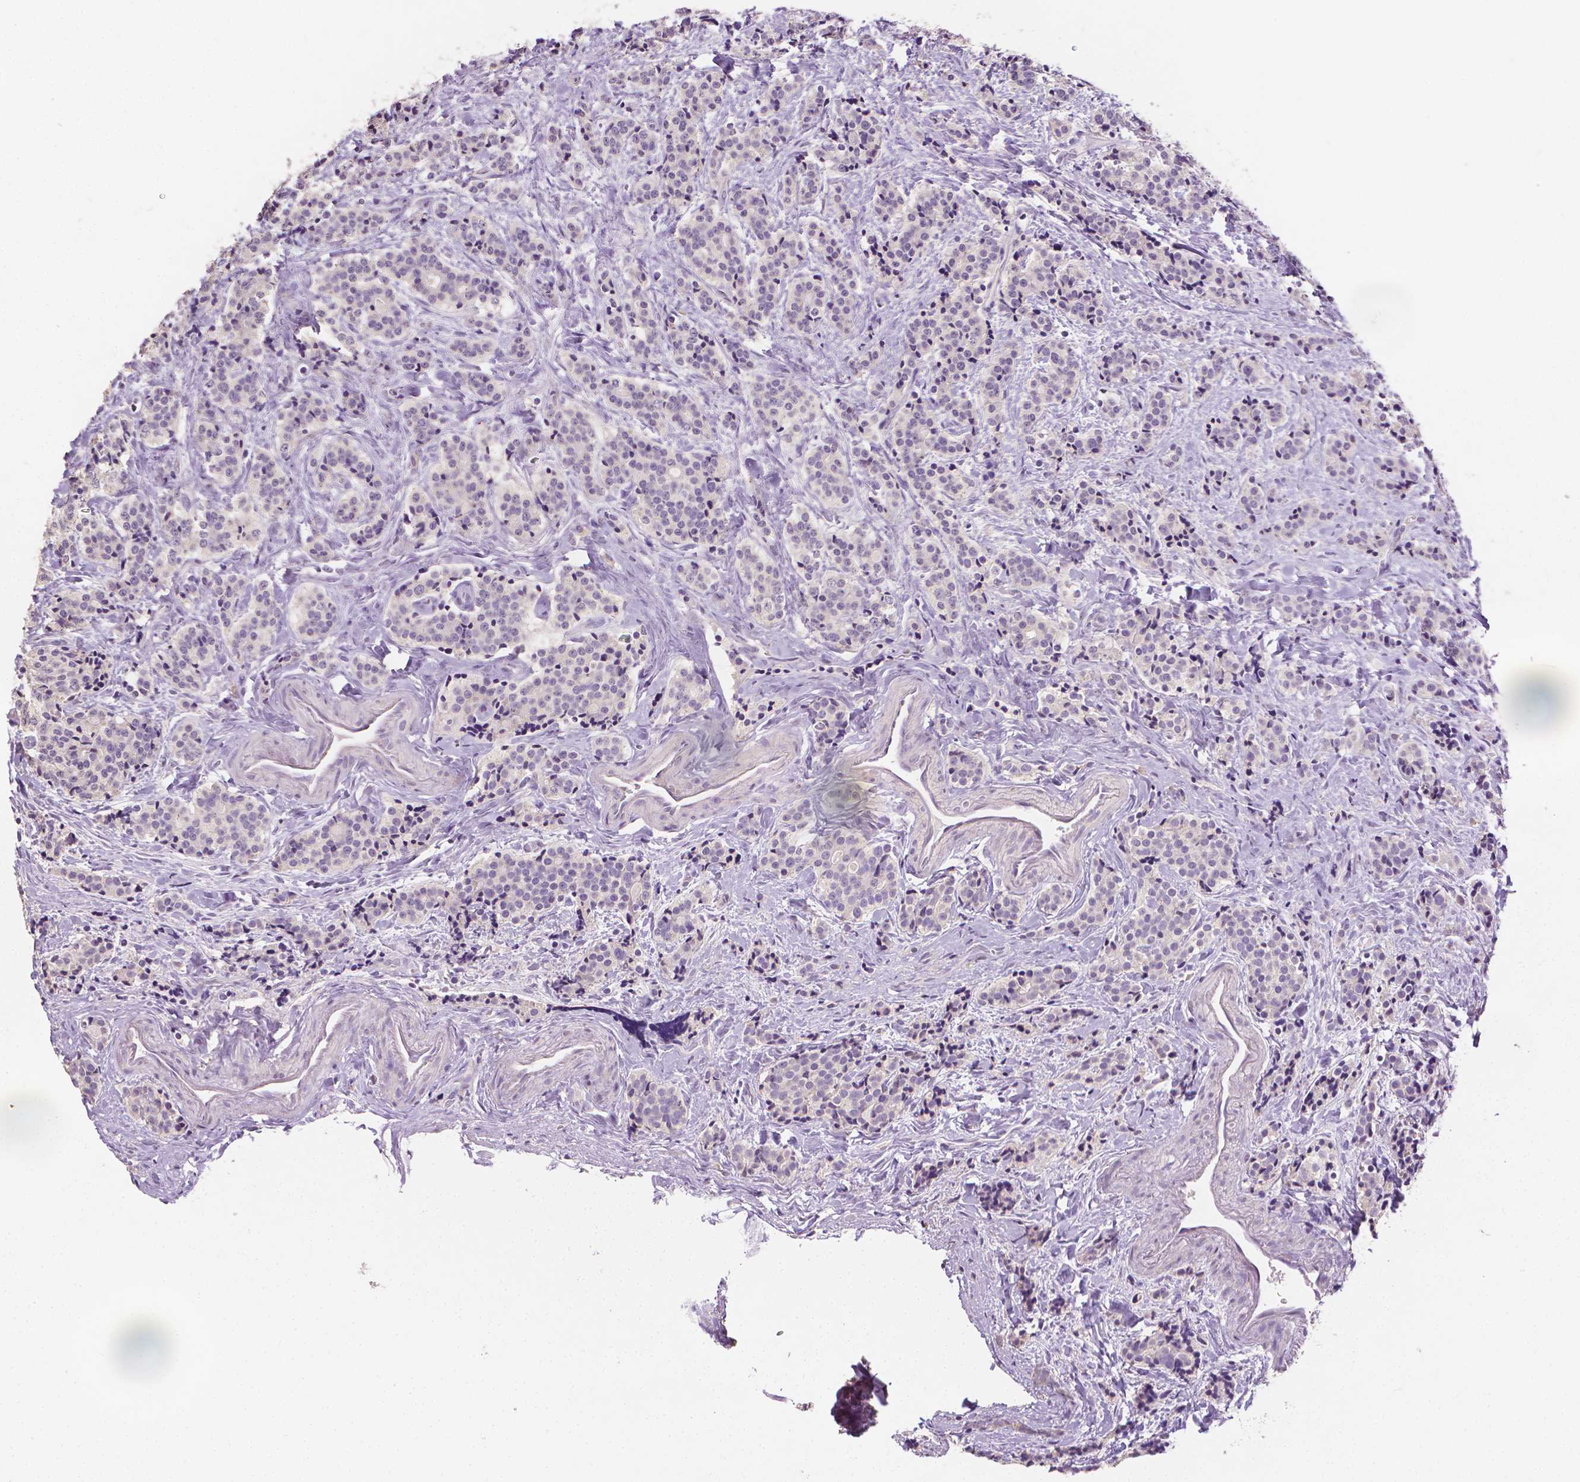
{"staining": {"intensity": "negative", "quantity": "none", "location": "none"}, "tissue": "carcinoid", "cell_type": "Tumor cells", "image_type": "cancer", "snomed": [{"axis": "morphology", "description": "Carcinoid, malignant, NOS"}, {"axis": "topography", "description": "Small intestine"}], "caption": "Immunohistochemistry image of neoplastic tissue: human carcinoid stained with DAB (3,3'-diaminobenzidine) shows no significant protein staining in tumor cells.", "gene": "TGM1", "patient": {"sex": "female", "age": 73}}